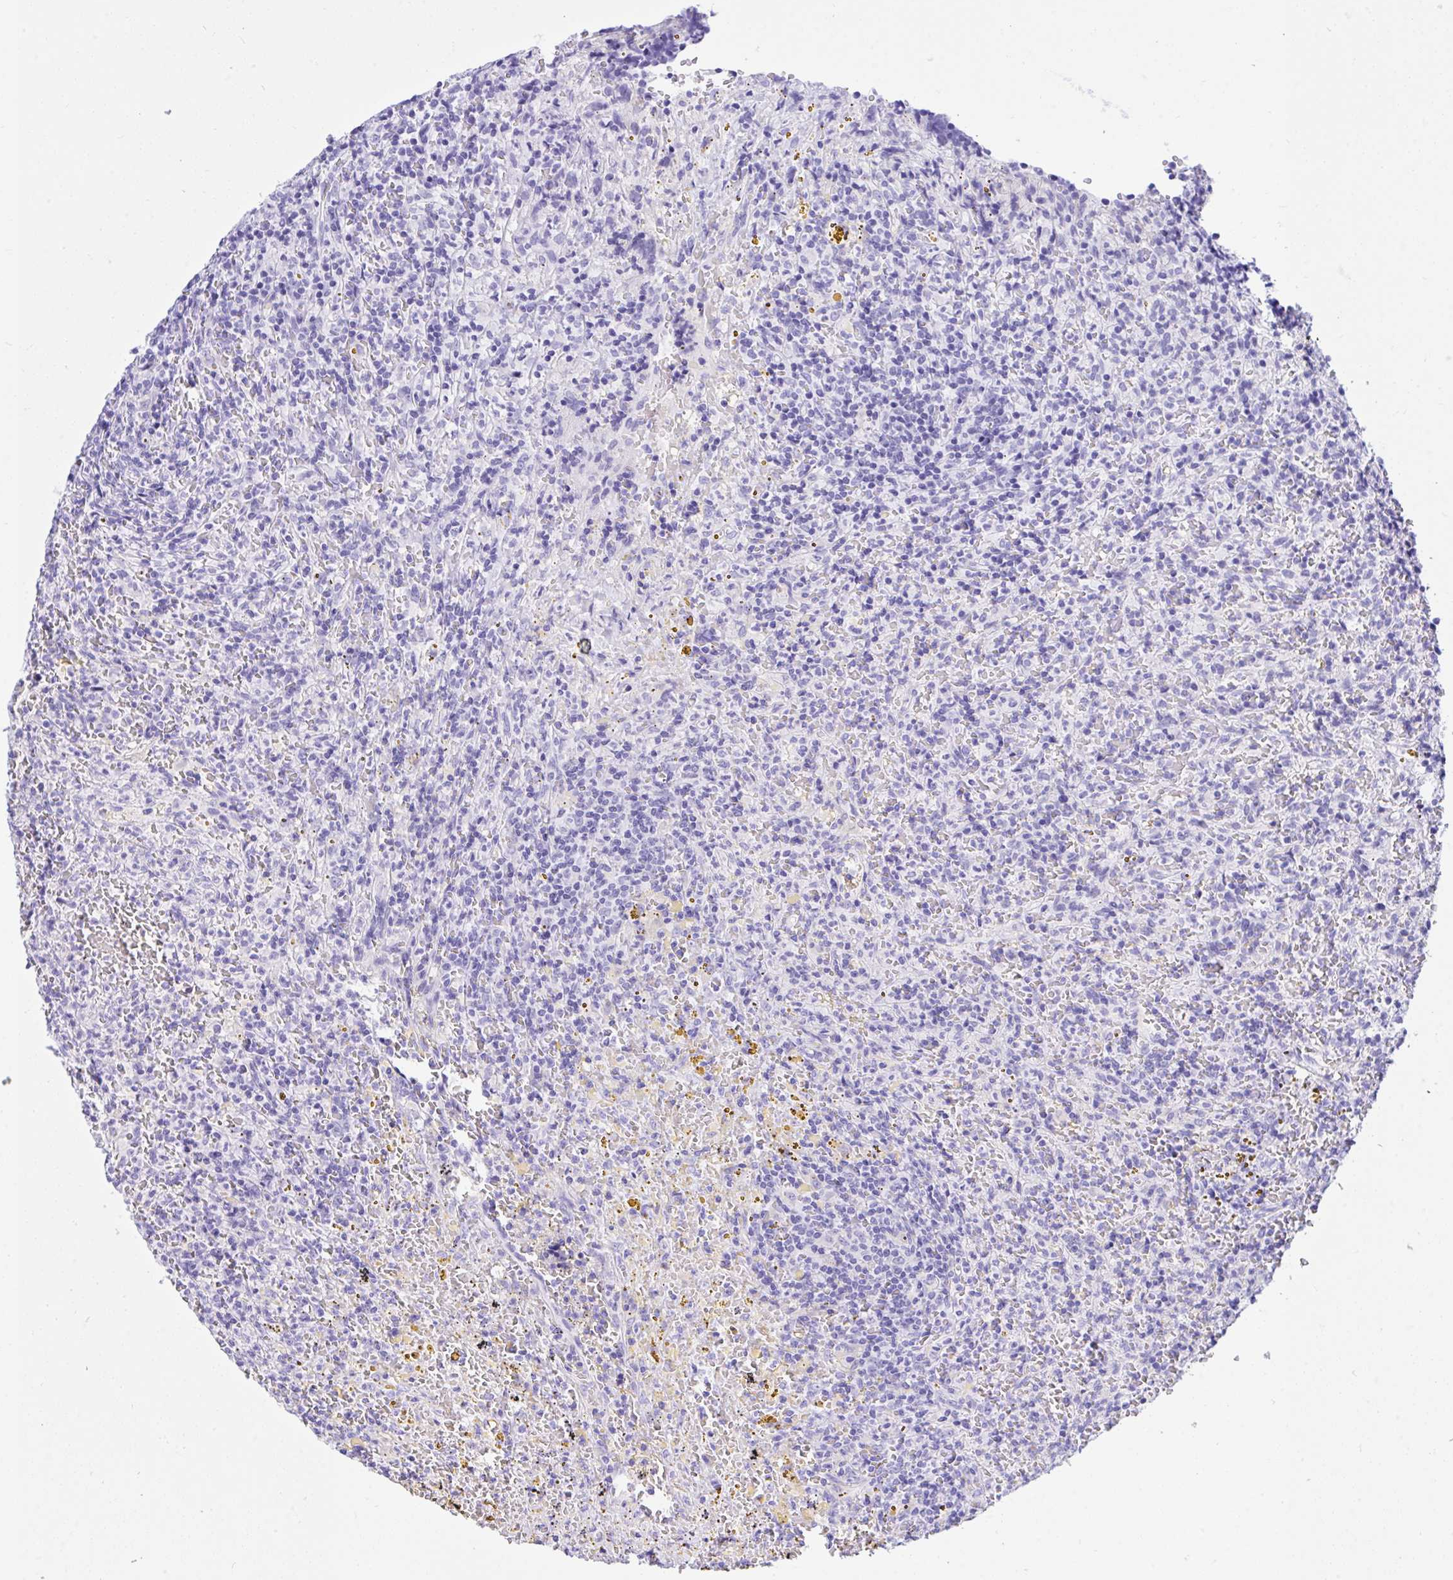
{"staining": {"intensity": "negative", "quantity": "none", "location": "none"}, "tissue": "lymphoma", "cell_type": "Tumor cells", "image_type": "cancer", "snomed": [{"axis": "morphology", "description": "Malignant lymphoma, non-Hodgkin's type, Low grade"}, {"axis": "topography", "description": "Spleen"}], "caption": "Tumor cells show no significant expression in lymphoma.", "gene": "TLN2", "patient": {"sex": "female", "age": 70}}